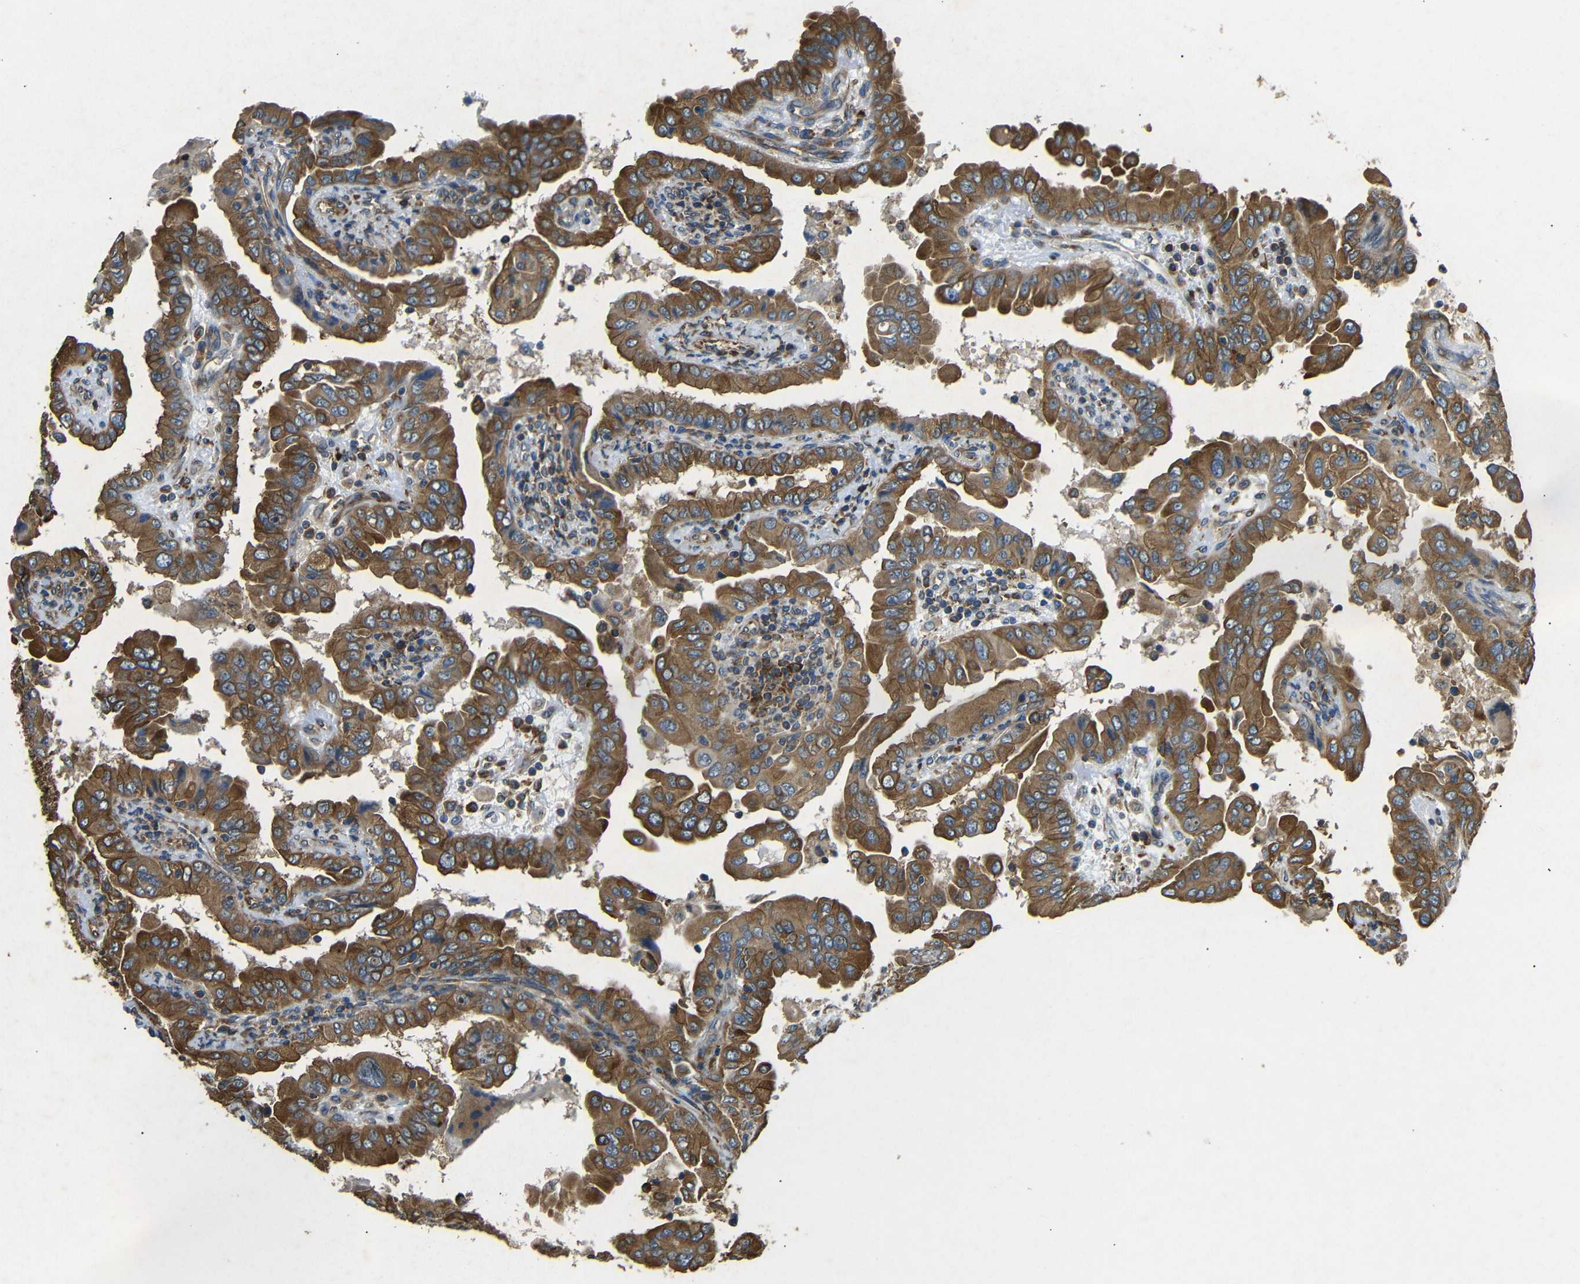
{"staining": {"intensity": "strong", "quantity": ">75%", "location": "cytoplasmic/membranous"}, "tissue": "thyroid cancer", "cell_type": "Tumor cells", "image_type": "cancer", "snomed": [{"axis": "morphology", "description": "Papillary adenocarcinoma, NOS"}, {"axis": "topography", "description": "Thyroid gland"}], "caption": "IHC photomicrograph of human papillary adenocarcinoma (thyroid) stained for a protein (brown), which shows high levels of strong cytoplasmic/membranous expression in about >75% of tumor cells.", "gene": "BTF3", "patient": {"sex": "male", "age": 33}}